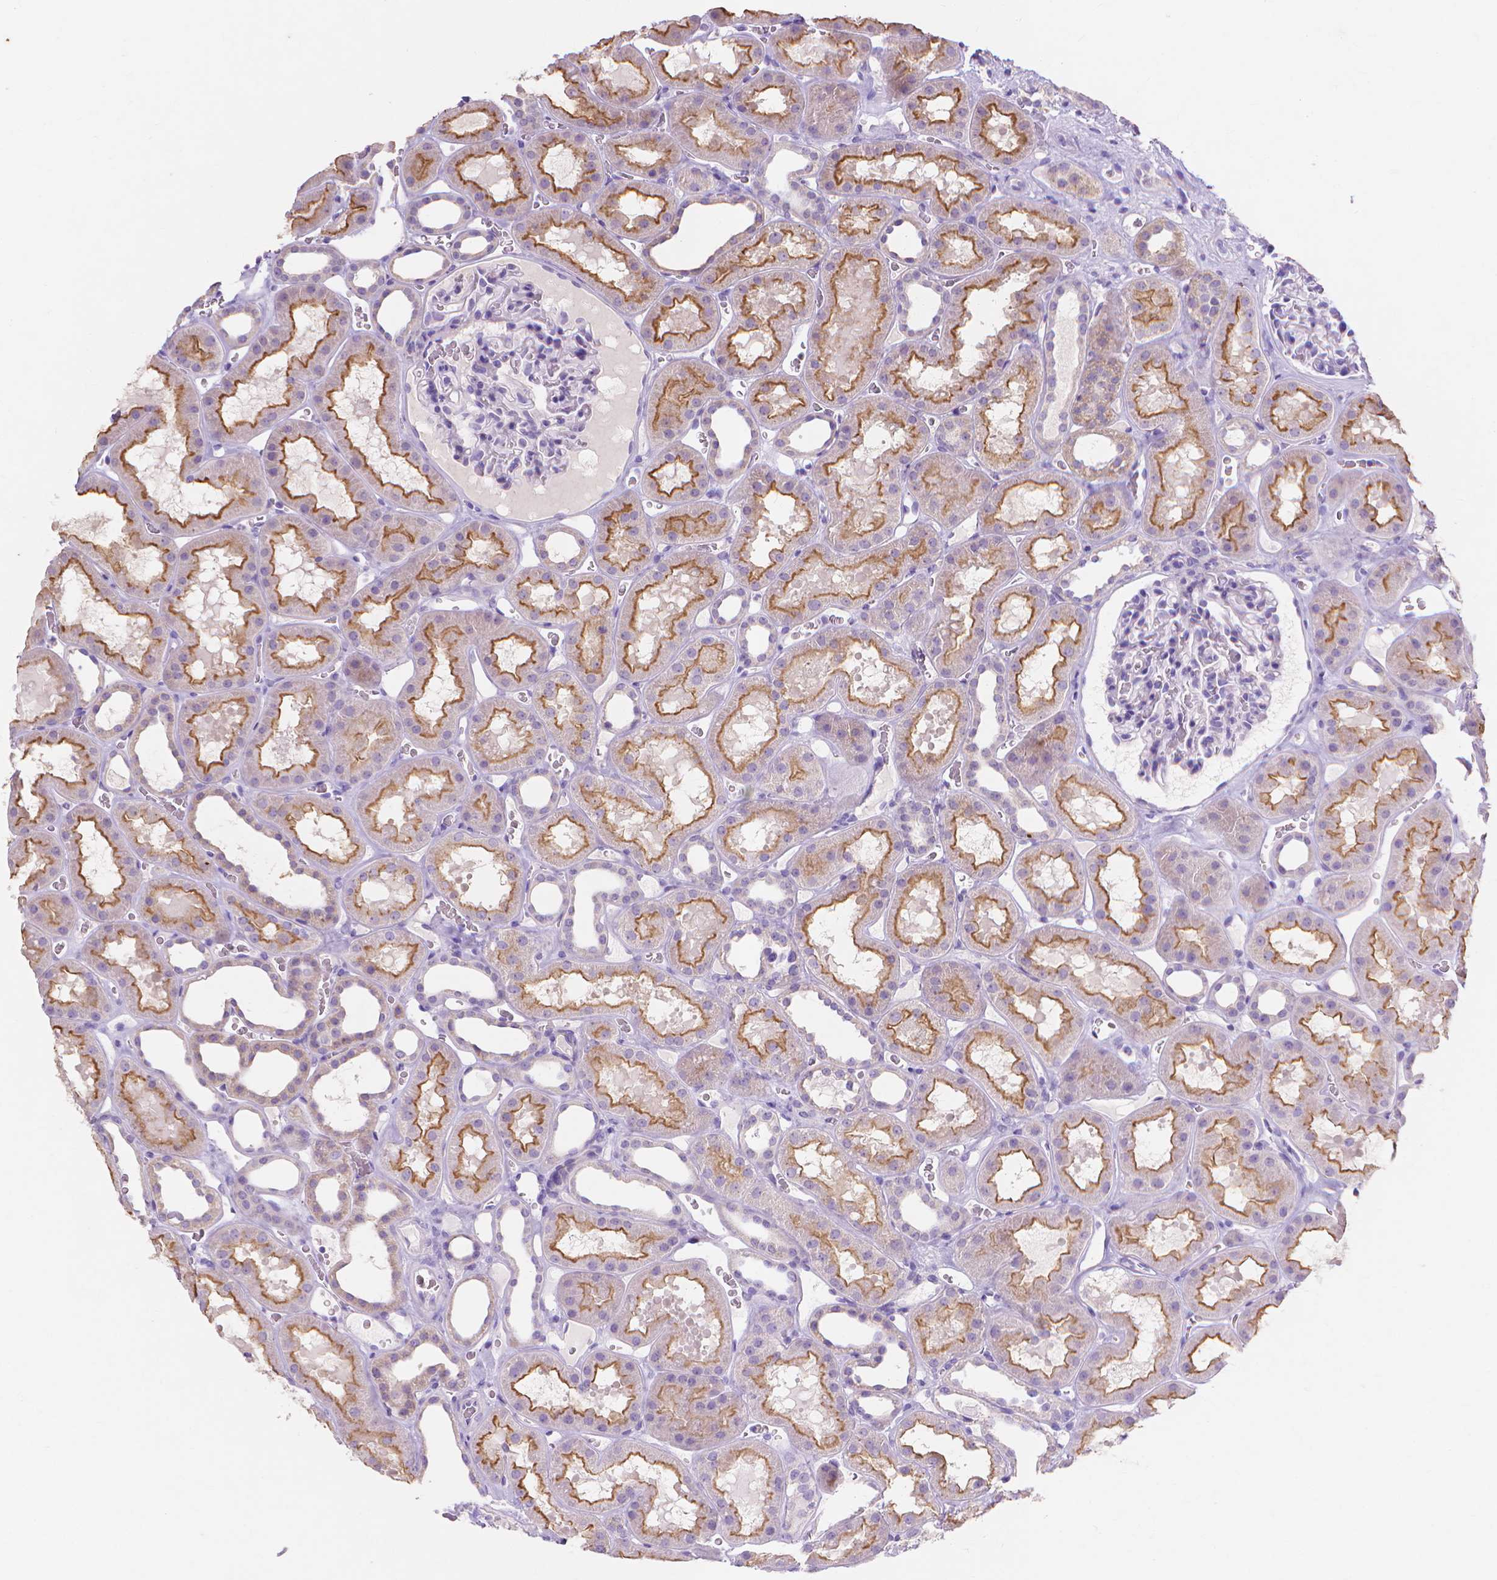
{"staining": {"intensity": "negative", "quantity": "none", "location": "none"}, "tissue": "kidney", "cell_type": "Cells in glomeruli", "image_type": "normal", "snomed": [{"axis": "morphology", "description": "Normal tissue, NOS"}, {"axis": "topography", "description": "Kidney"}], "caption": "Immunohistochemistry (IHC) of normal human kidney exhibits no positivity in cells in glomeruli.", "gene": "MMP11", "patient": {"sex": "female", "age": 41}}